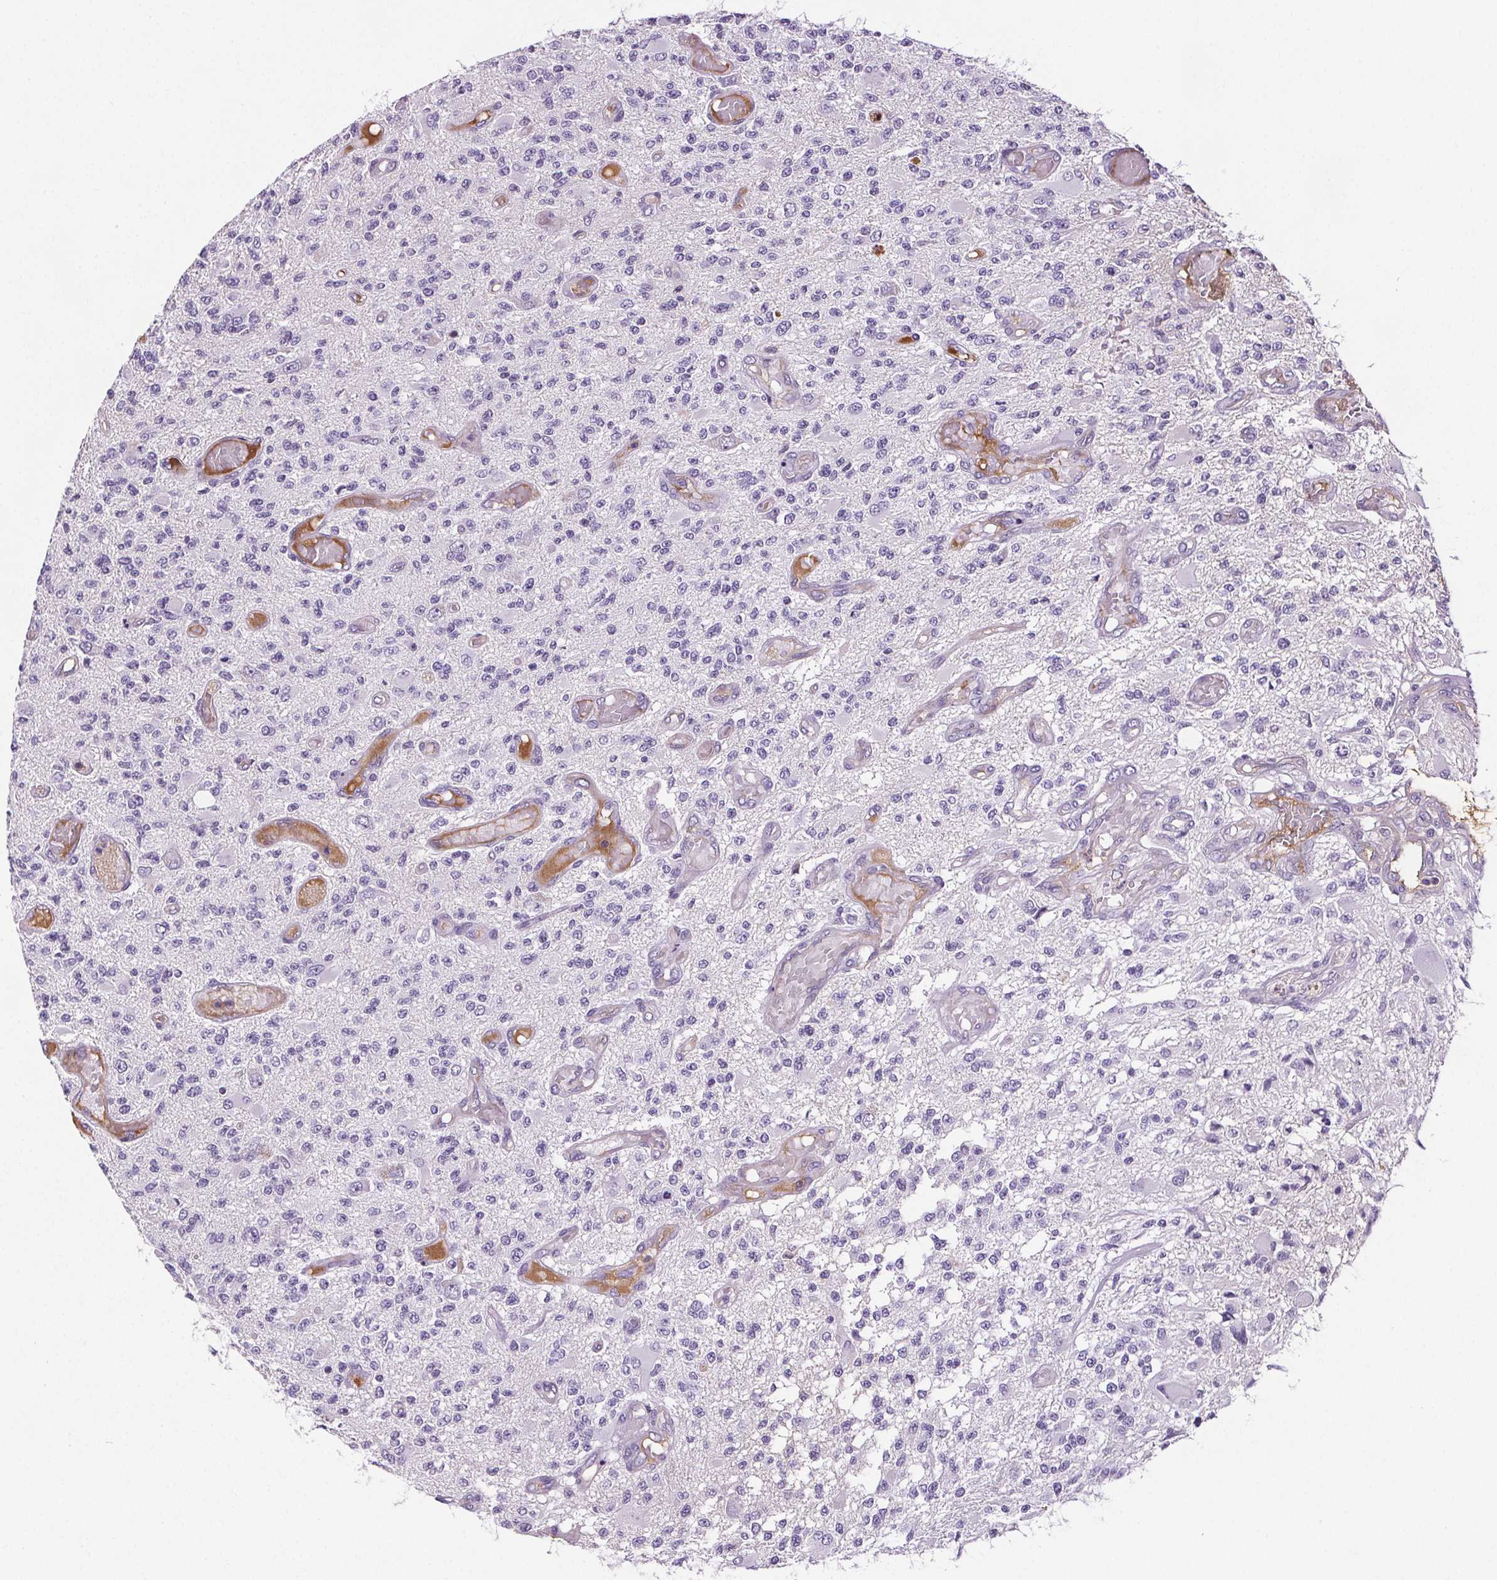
{"staining": {"intensity": "negative", "quantity": "none", "location": "none"}, "tissue": "glioma", "cell_type": "Tumor cells", "image_type": "cancer", "snomed": [{"axis": "morphology", "description": "Glioma, malignant, High grade"}, {"axis": "topography", "description": "Brain"}], "caption": "High power microscopy image of an IHC micrograph of high-grade glioma (malignant), revealing no significant positivity in tumor cells. (Brightfield microscopy of DAB immunohistochemistry at high magnification).", "gene": "CD5L", "patient": {"sex": "female", "age": 63}}